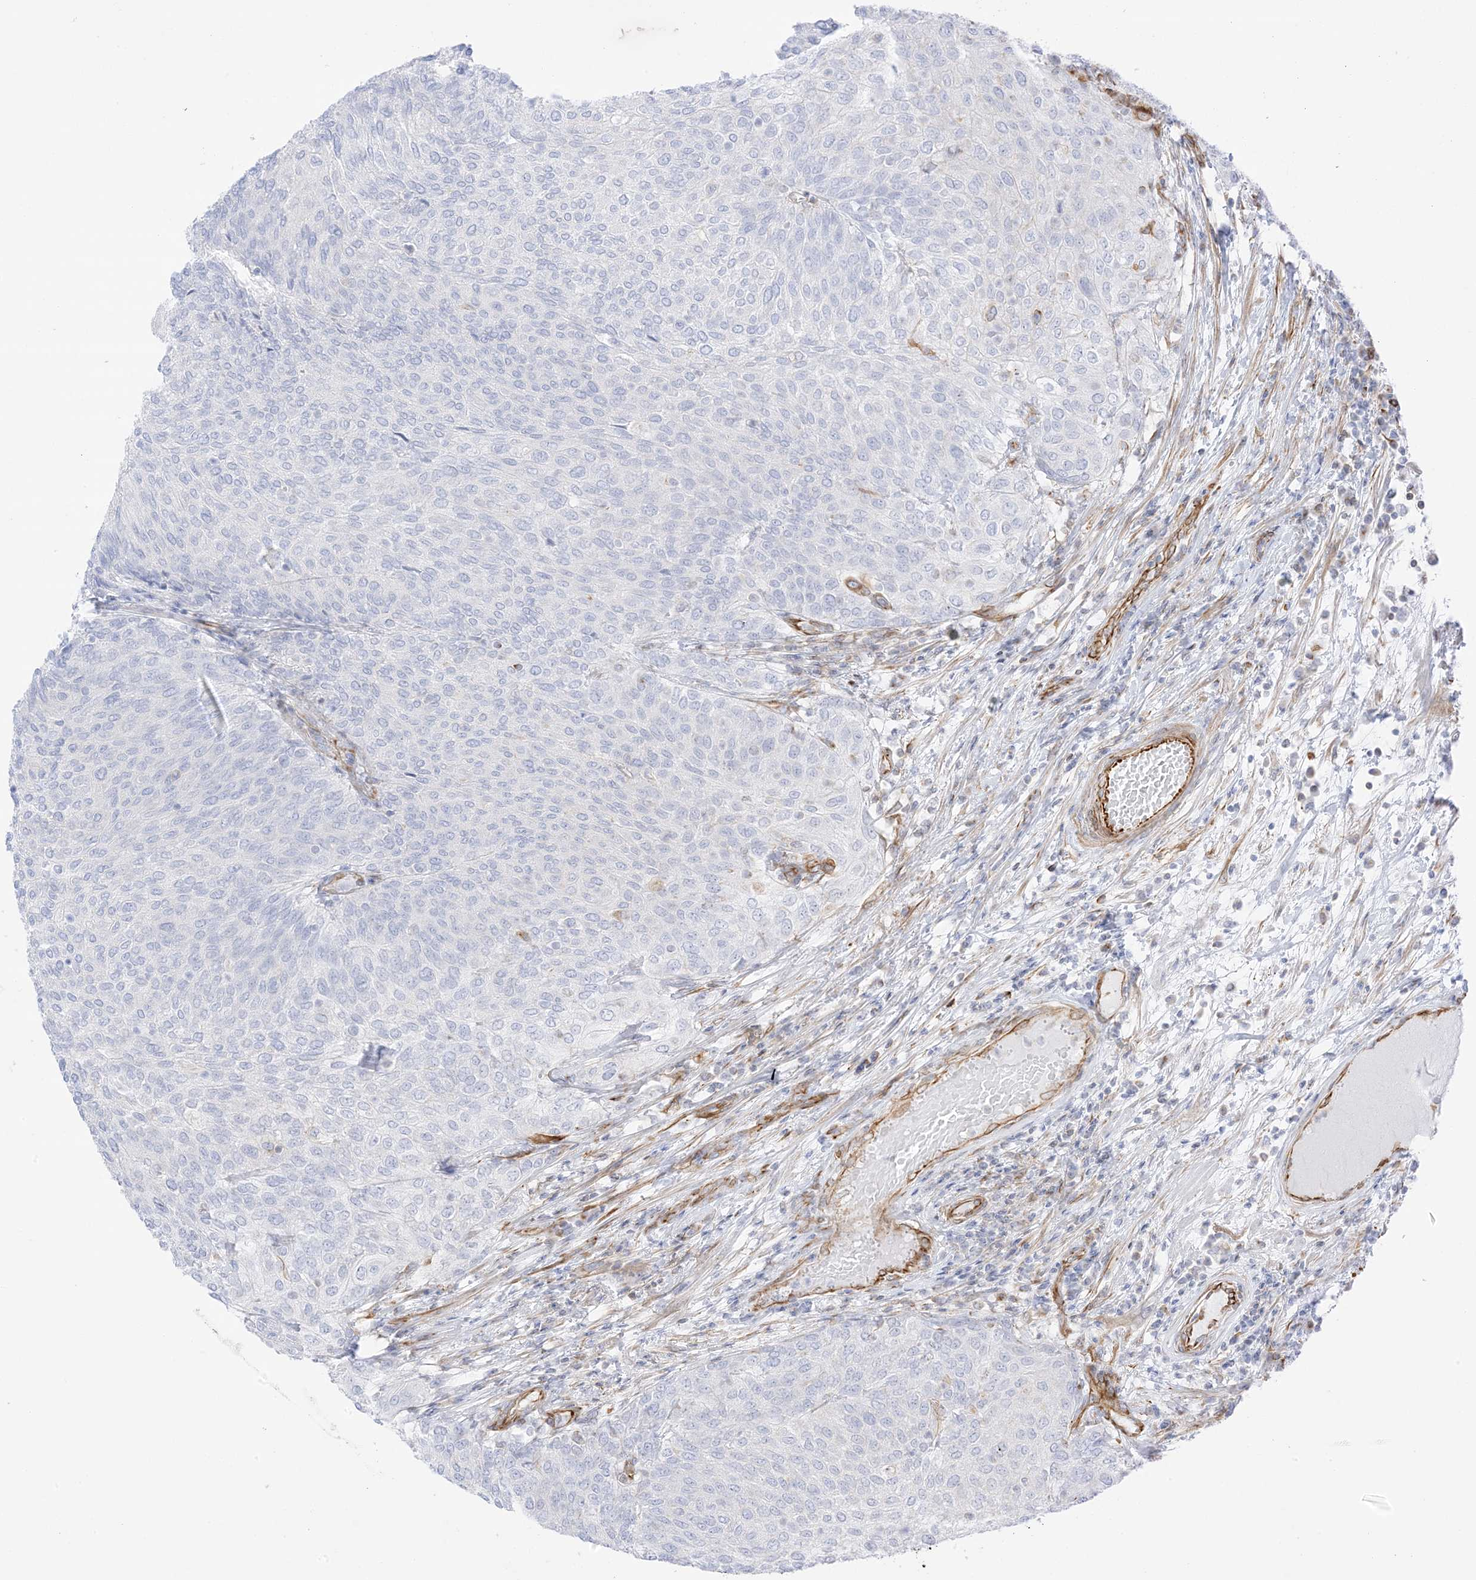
{"staining": {"intensity": "negative", "quantity": "none", "location": "none"}, "tissue": "urothelial cancer", "cell_type": "Tumor cells", "image_type": "cancer", "snomed": [{"axis": "morphology", "description": "Urothelial carcinoma, Low grade"}, {"axis": "topography", "description": "Urinary bladder"}], "caption": "An IHC micrograph of low-grade urothelial carcinoma is shown. There is no staining in tumor cells of low-grade urothelial carcinoma. (DAB (3,3'-diaminobenzidine) immunohistochemistry (IHC) visualized using brightfield microscopy, high magnification).", "gene": "PID1", "patient": {"sex": "female", "age": 79}}